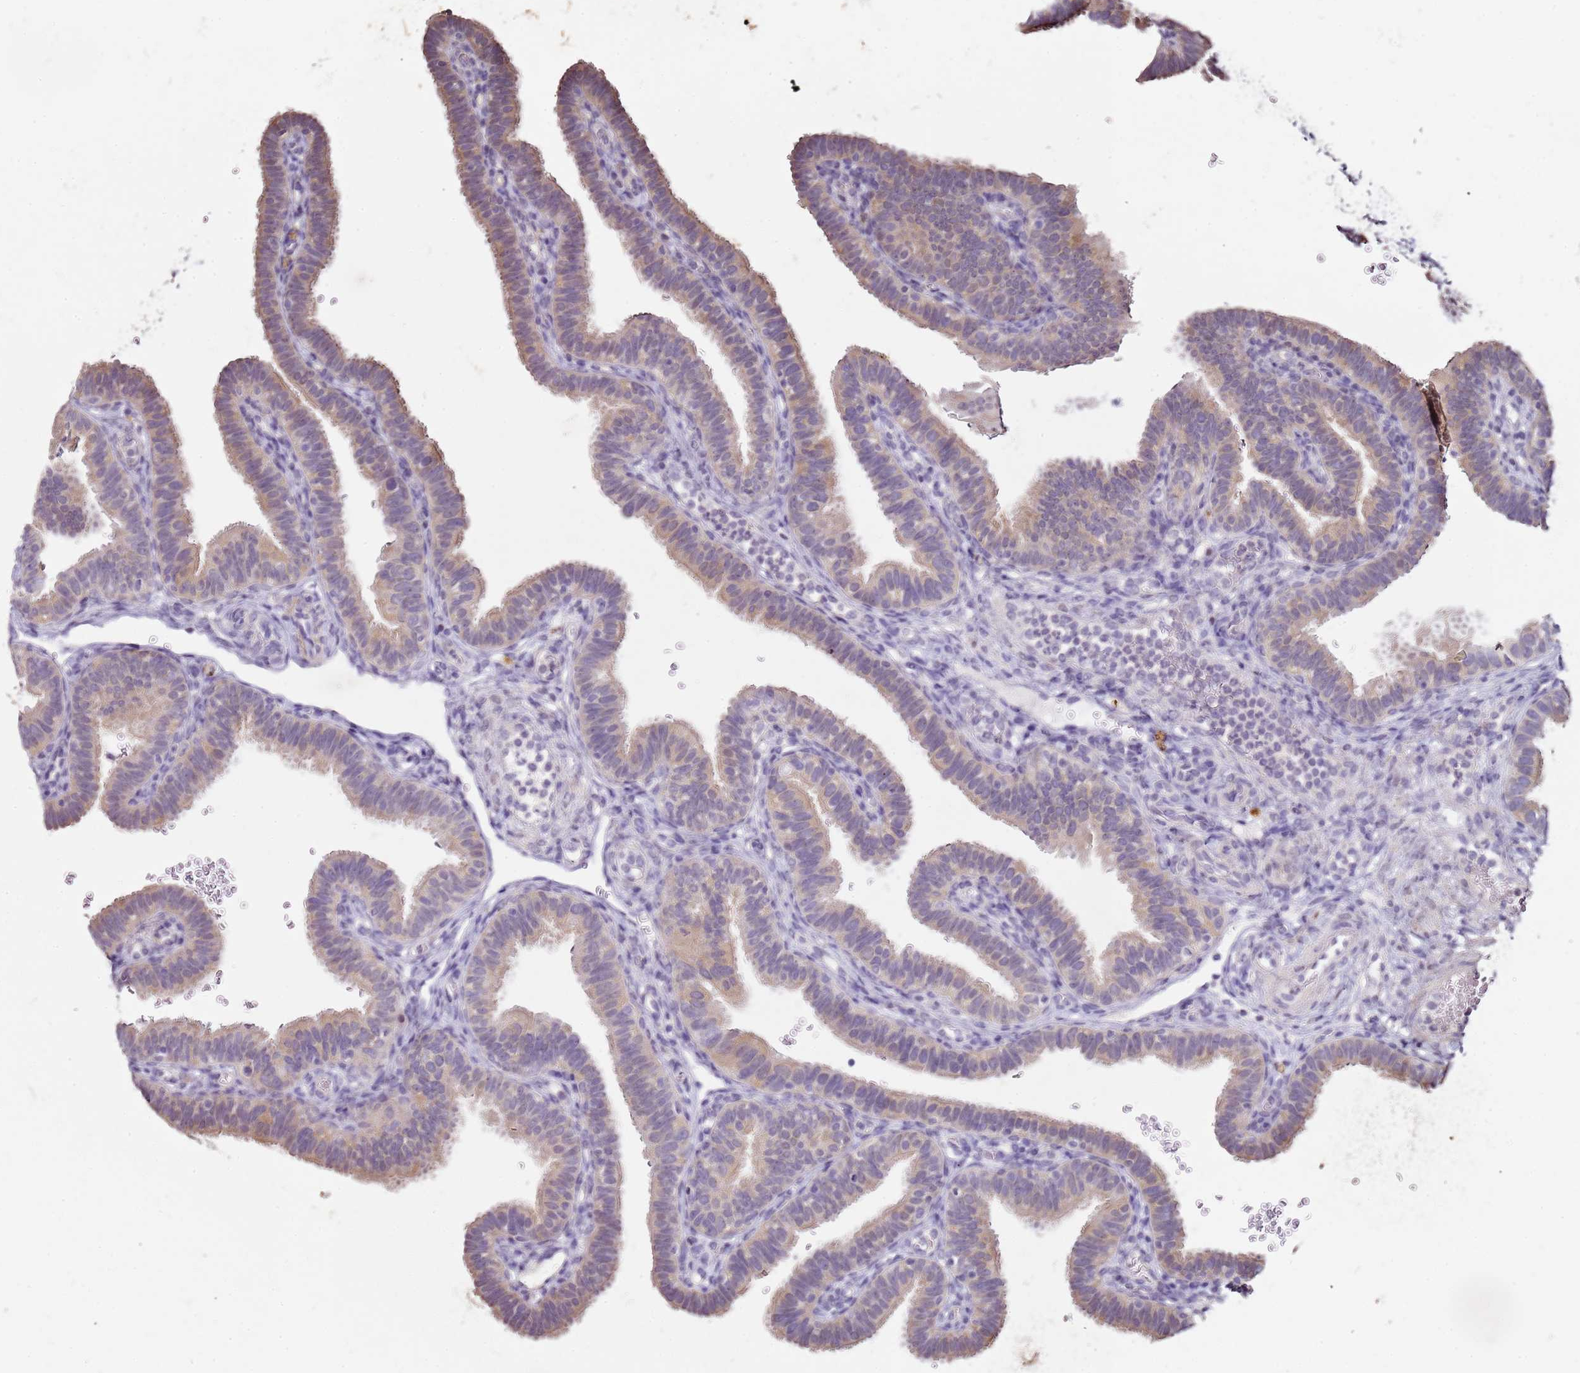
{"staining": {"intensity": "weak", "quantity": "25%-75%", "location": "cytoplasmic/membranous"}, "tissue": "fallopian tube", "cell_type": "Glandular cells", "image_type": "normal", "snomed": [{"axis": "morphology", "description": "Normal tissue, NOS"}, {"axis": "topography", "description": "Fallopian tube"}], "caption": "About 25%-75% of glandular cells in normal fallopian tube exhibit weak cytoplasmic/membranous protein staining as visualized by brown immunohistochemical staining.", "gene": "MDH1", "patient": {"sex": "female", "age": 41}}